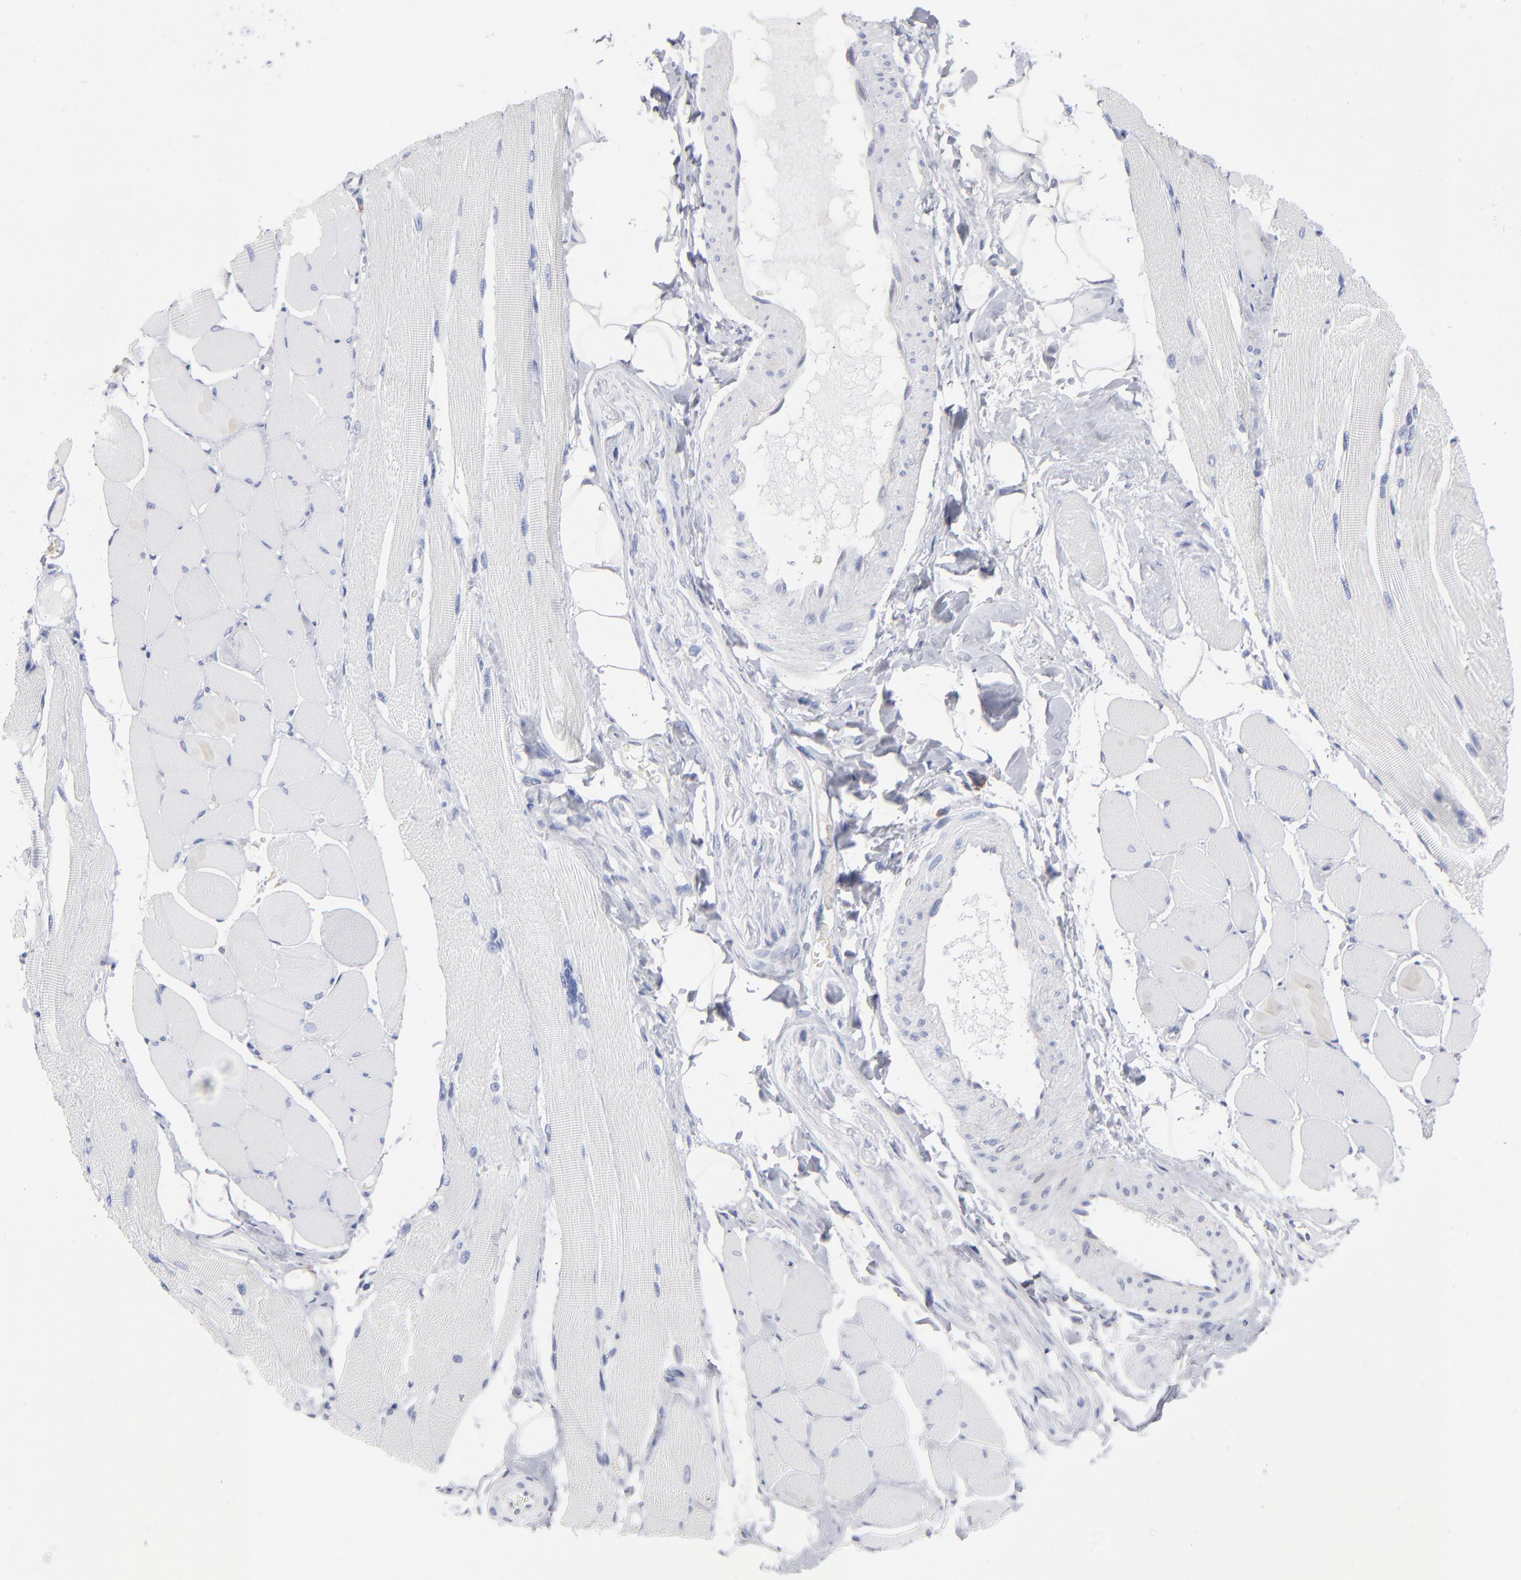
{"staining": {"intensity": "negative", "quantity": "none", "location": "none"}, "tissue": "skeletal muscle", "cell_type": "Myocytes", "image_type": "normal", "snomed": [{"axis": "morphology", "description": "Normal tissue, NOS"}, {"axis": "topography", "description": "Skeletal muscle"}, {"axis": "topography", "description": "Peripheral nerve tissue"}], "caption": "DAB (3,3'-diaminobenzidine) immunohistochemical staining of unremarkable human skeletal muscle demonstrates no significant staining in myocytes.", "gene": "CD180", "patient": {"sex": "female", "age": 84}}